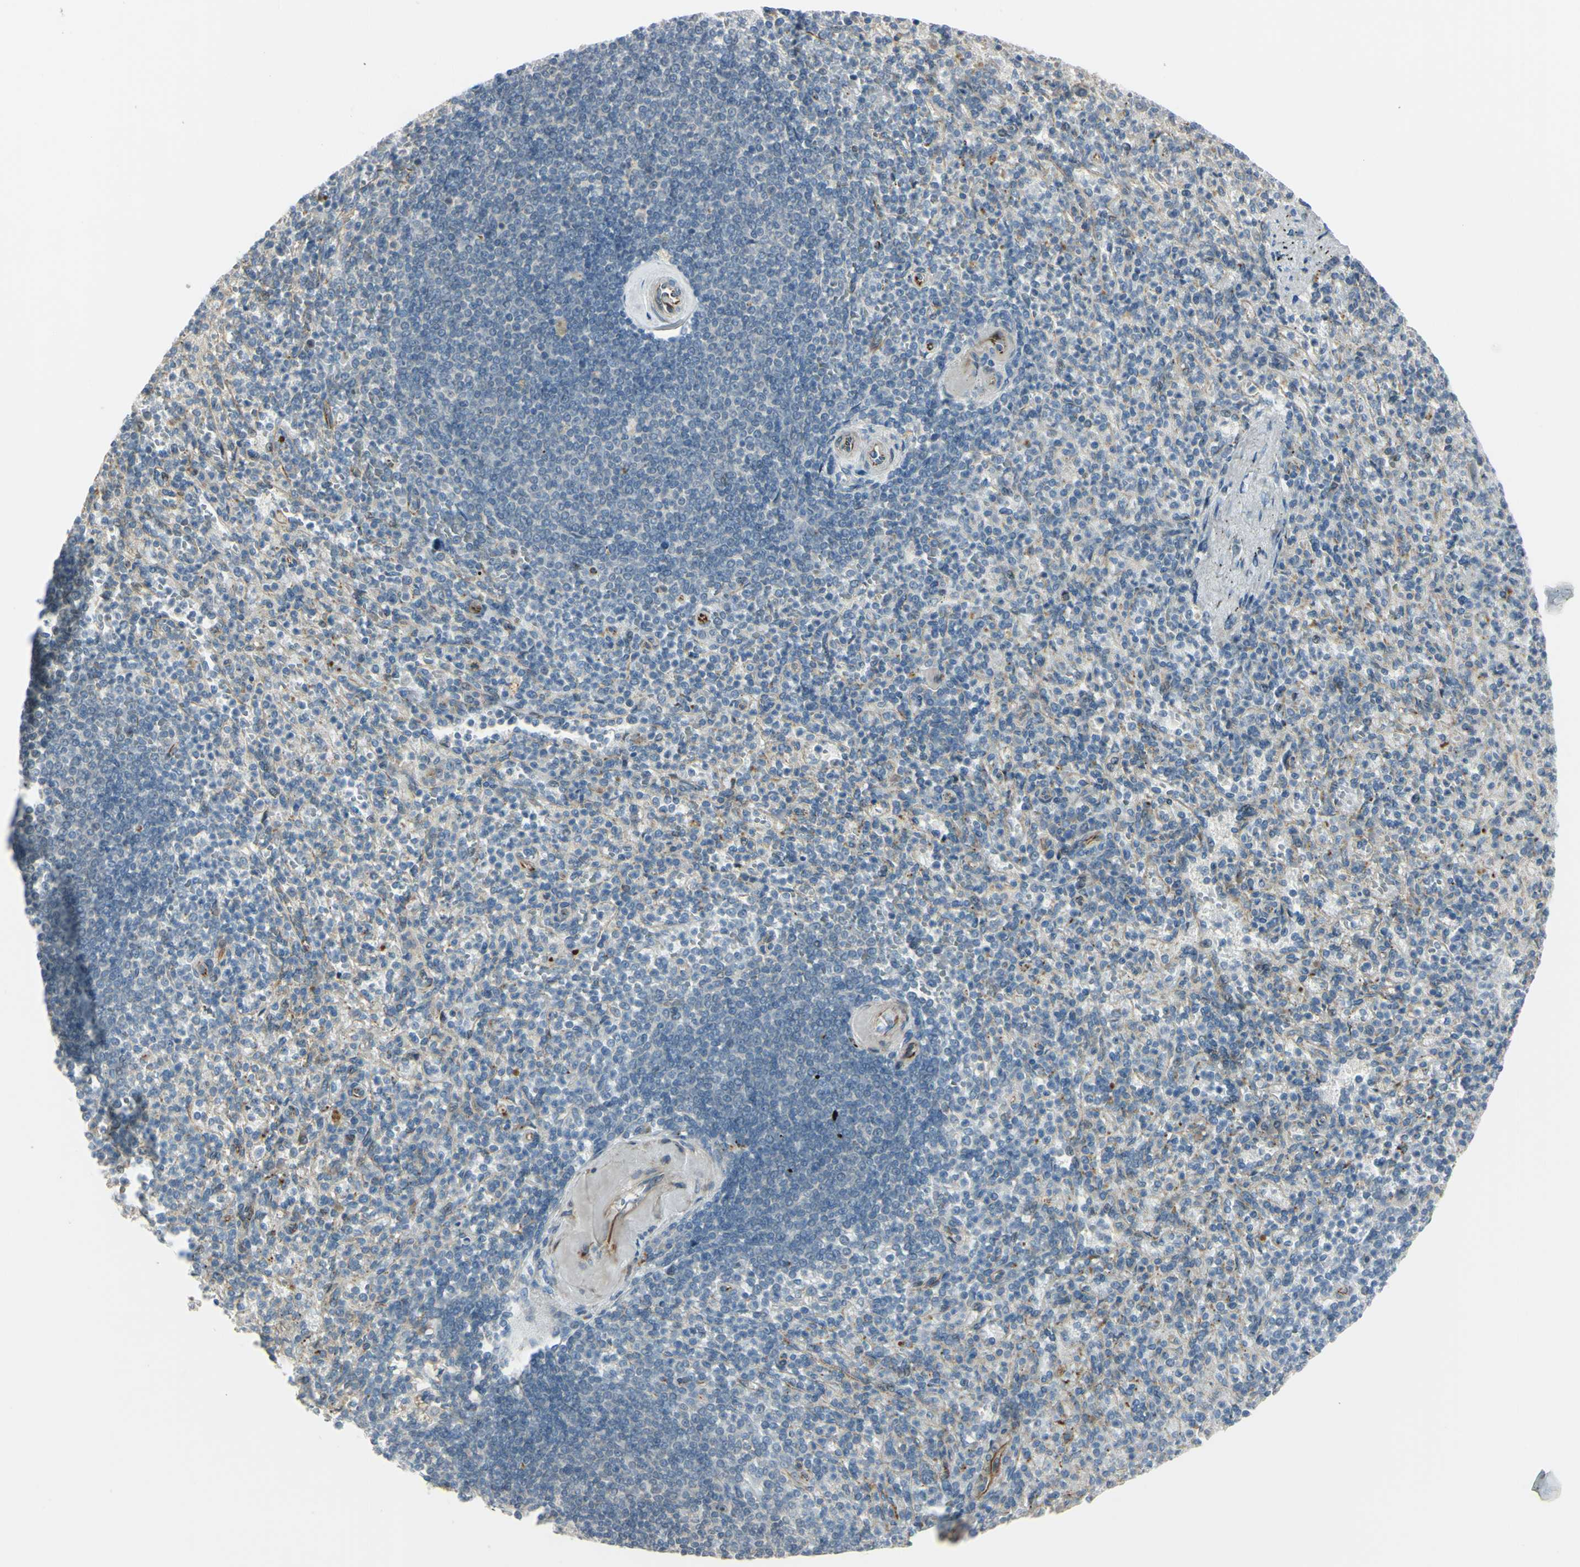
{"staining": {"intensity": "negative", "quantity": "none", "location": "none"}, "tissue": "spleen", "cell_type": "Cells in red pulp", "image_type": "normal", "snomed": [{"axis": "morphology", "description": "Normal tissue, NOS"}, {"axis": "topography", "description": "Spleen"}], "caption": "High power microscopy histopathology image of an IHC photomicrograph of normal spleen, revealing no significant staining in cells in red pulp.", "gene": "NDFIP1", "patient": {"sex": "female", "age": 74}}